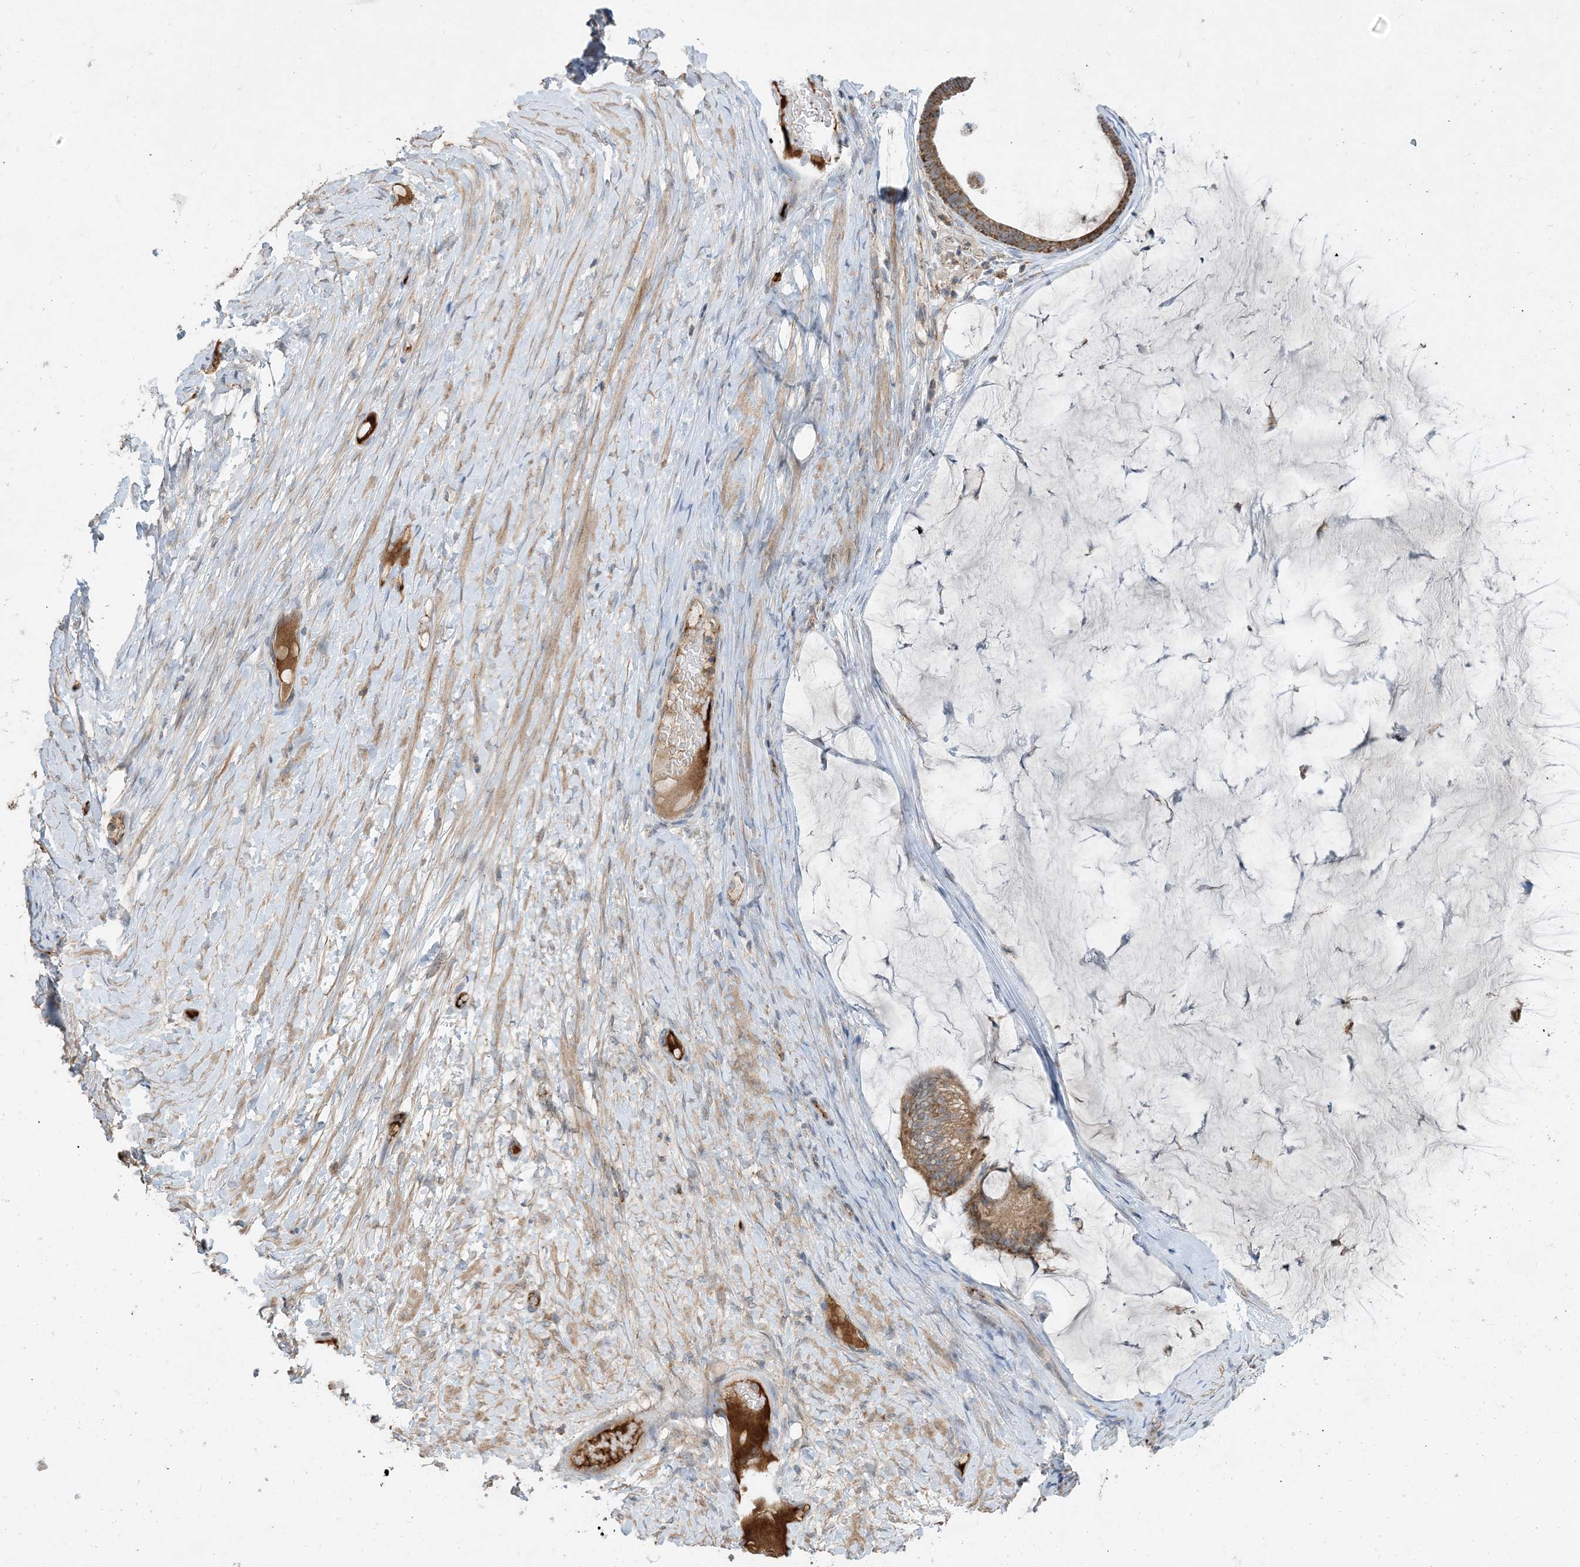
{"staining": {"intensity": "moderate", "quantity": ">75%", "location": "cytoplasmic/membranous"}, "tissue": "ovarian cancer", "cell_type": "Tumor cells", "image_type": "cancer", "snomed": [{"axis": "morphology", "description": "Cystadenocarcinoma, mucinous, NOS"}, {"axis": "topography", "description": "Ovary"}], "caption": "Tumor cells reveal moderate cytoplasmic/membranous staining in about >75% of cells in ovarian mucinous cystadenocarcinoma.", "gene": "ECHDC1", "patient": {"sex": "female", "age": 61}}